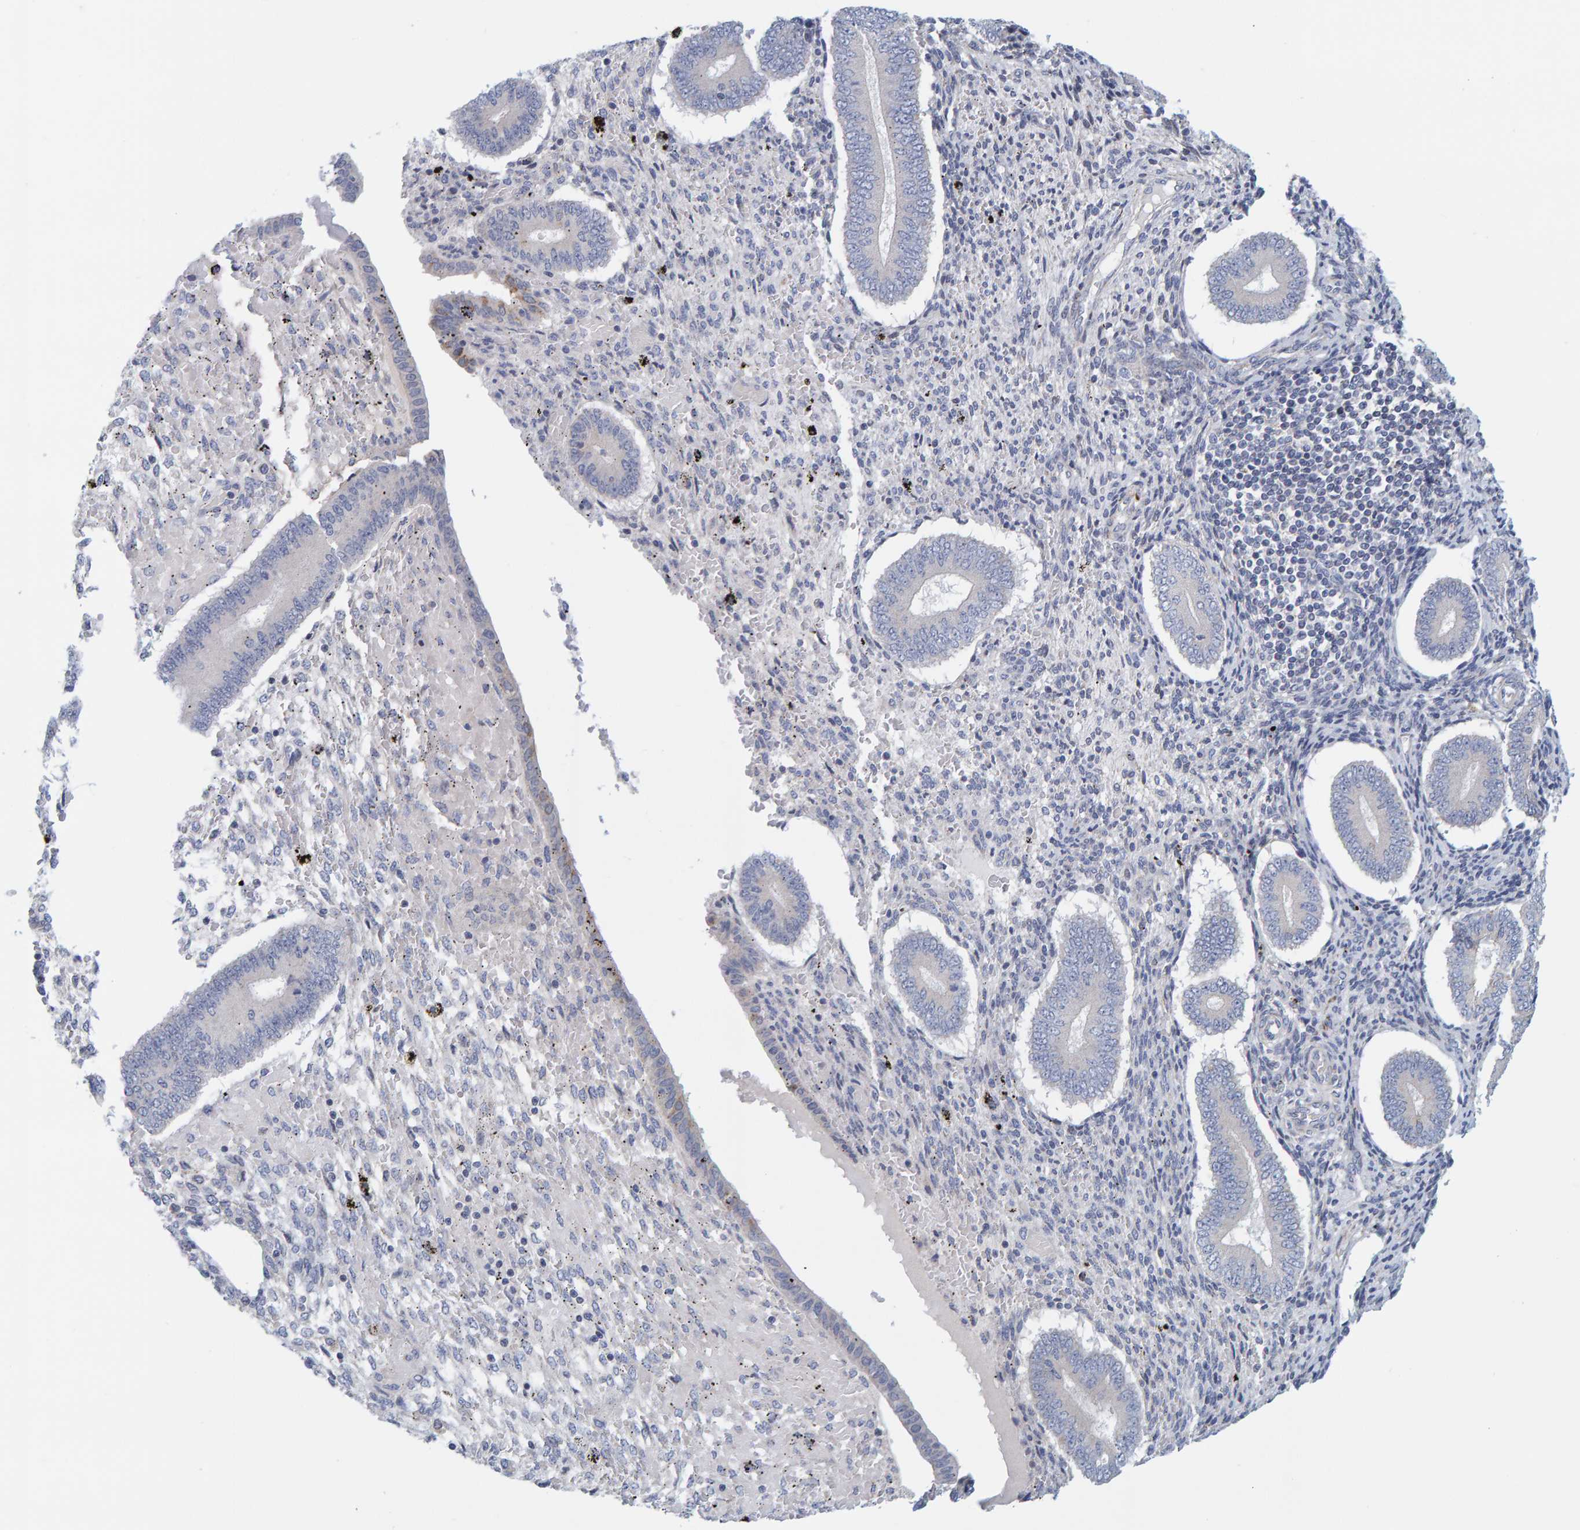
{"staining": {"intensity": "negative", "quantity": "none", "location": "none"}, "tissue": "endometrium", "cell_type": "Cells in endometrial stroma", "image_type": "normal", "snomed": [{"axis": "morphology", "description": "Normal tissue, NOS"}, {"axis": "topography", "description": "Endometrium"}], "caption": "There is no significant staining in cells in endometrial stroma of endometrium. (Stains: DAB IHC with hematoxylin counter stain, Microscopy: brightfield microscopy at high magnification).", "gene": "ZC3H3", "patient": {"sex": "female", "age": 42}}